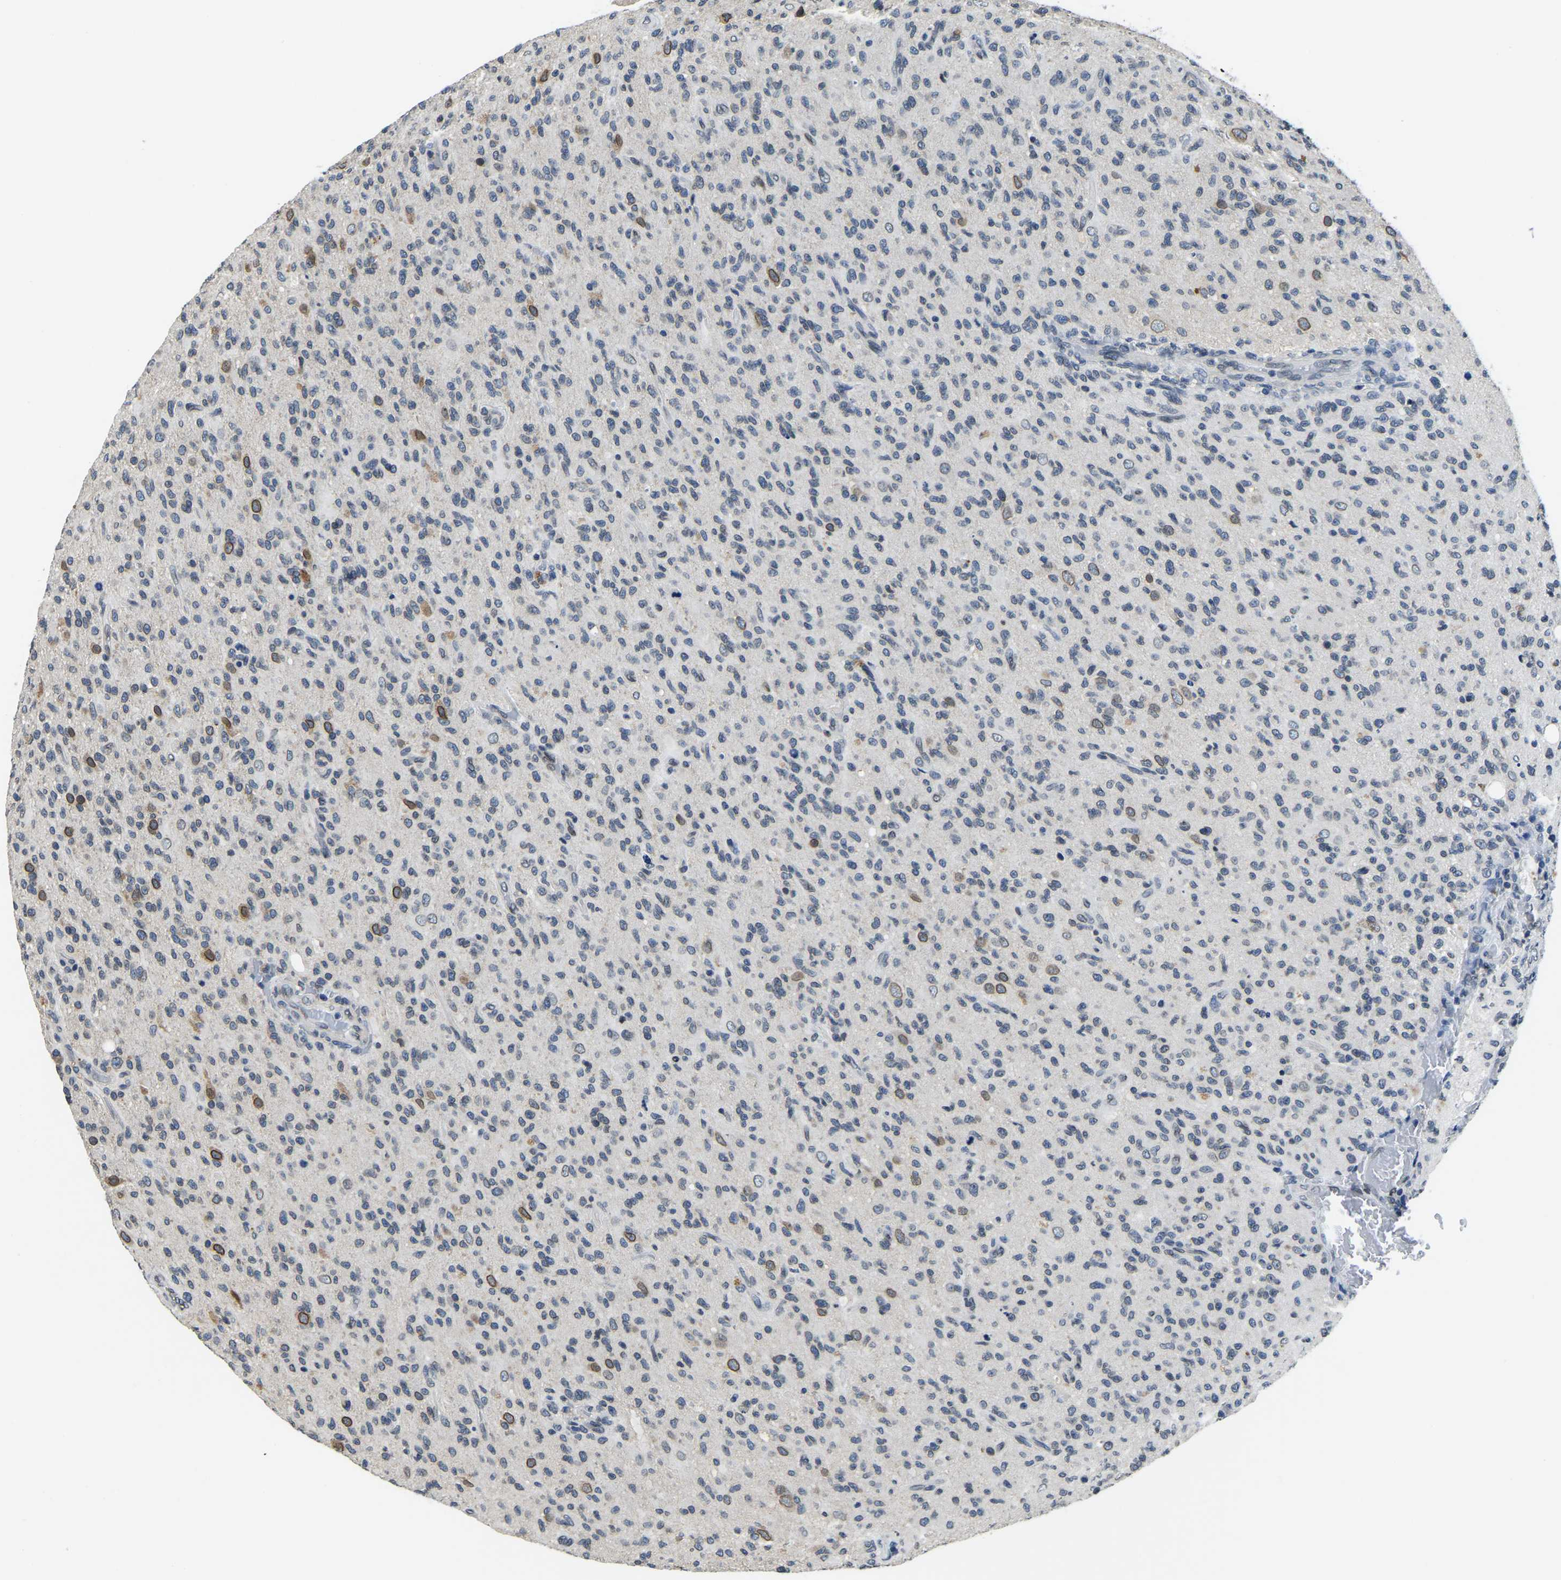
{"staining": {"intensity": "moderate", "quantity": "<25%", "location": "cytoplasmic/membranous,nuclear"}, "tissue": "glioma", "cell_type": "Tumor cells", "image_type": "cancer", "snomed": [{"axis": "morphology", "description": "Glioma, malignant, High grade"}, {"axis": "topography", "description": "Brain"}], "caption": "Human high-grade glioma (malignant) stained with a brown dye demonstrates moderate cytoplasmic/membranous and nuclear positive staining in about <25% of tumor cells.", "gene": "RANBP2", "patient": {"sex": "male", "age": 71}}